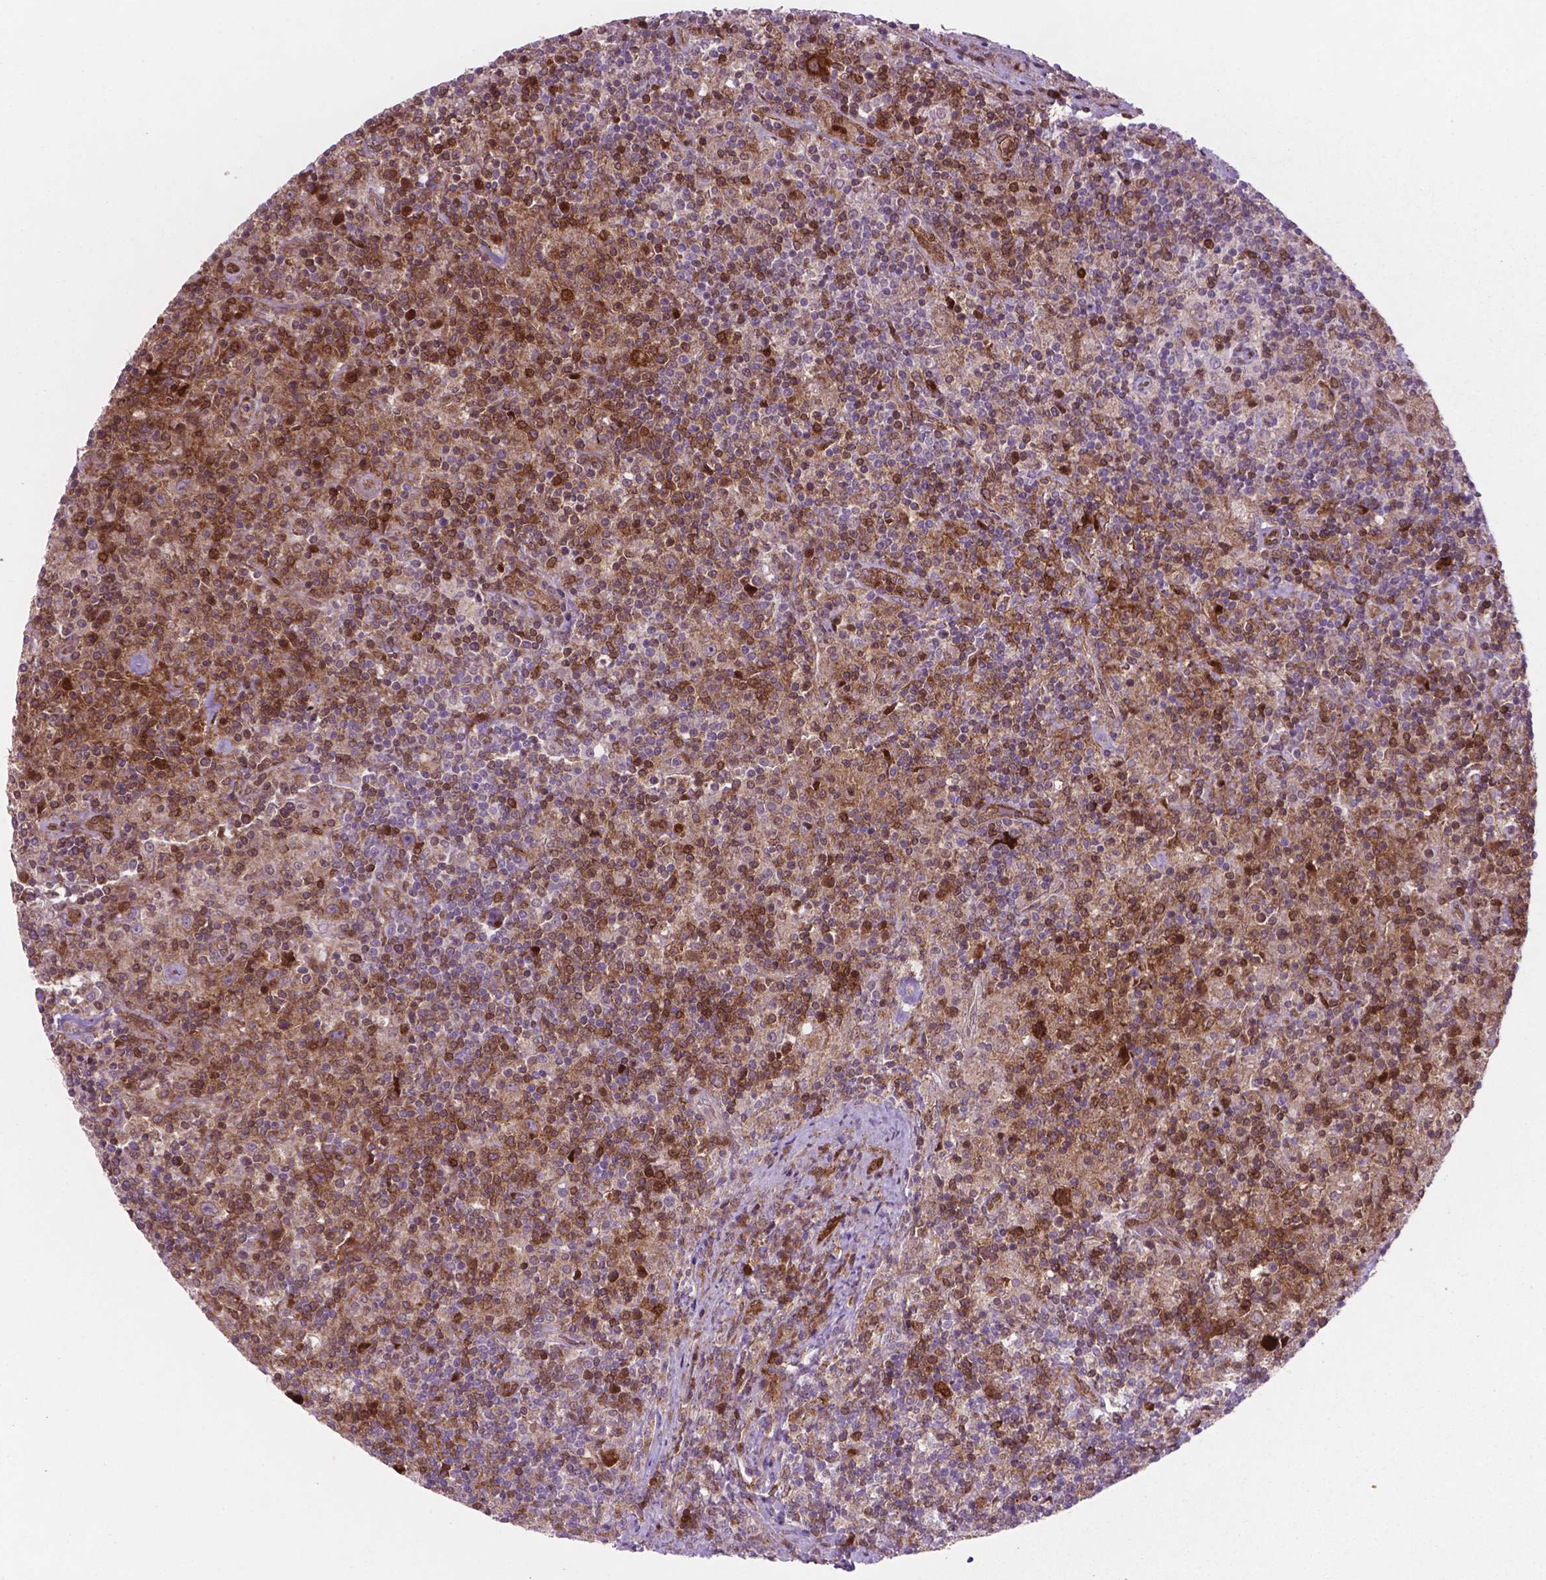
{"staining": {"intensity": "moderate", "quantity": ">75%", "location": "cytoplasmic/membranous"}, "tissue": "lymphoma", "cell_type": "Tumor cells", "image_type": "cancer", "snomed": [{"axis": "morphology", "description": "Hodgkin's disease, NOS"}, {"axis": "topography", "description": "Lymph node"}], "caption": "This image reveals lymphoma stained with IHC to label a protein in brown. The cytoplasmic/membranous of tumor cells show moderate positivity for the protein. Nuclei are counter-stained blue.", "gene": "LDHA", "patient": {"sex": "male", "age": 70}}